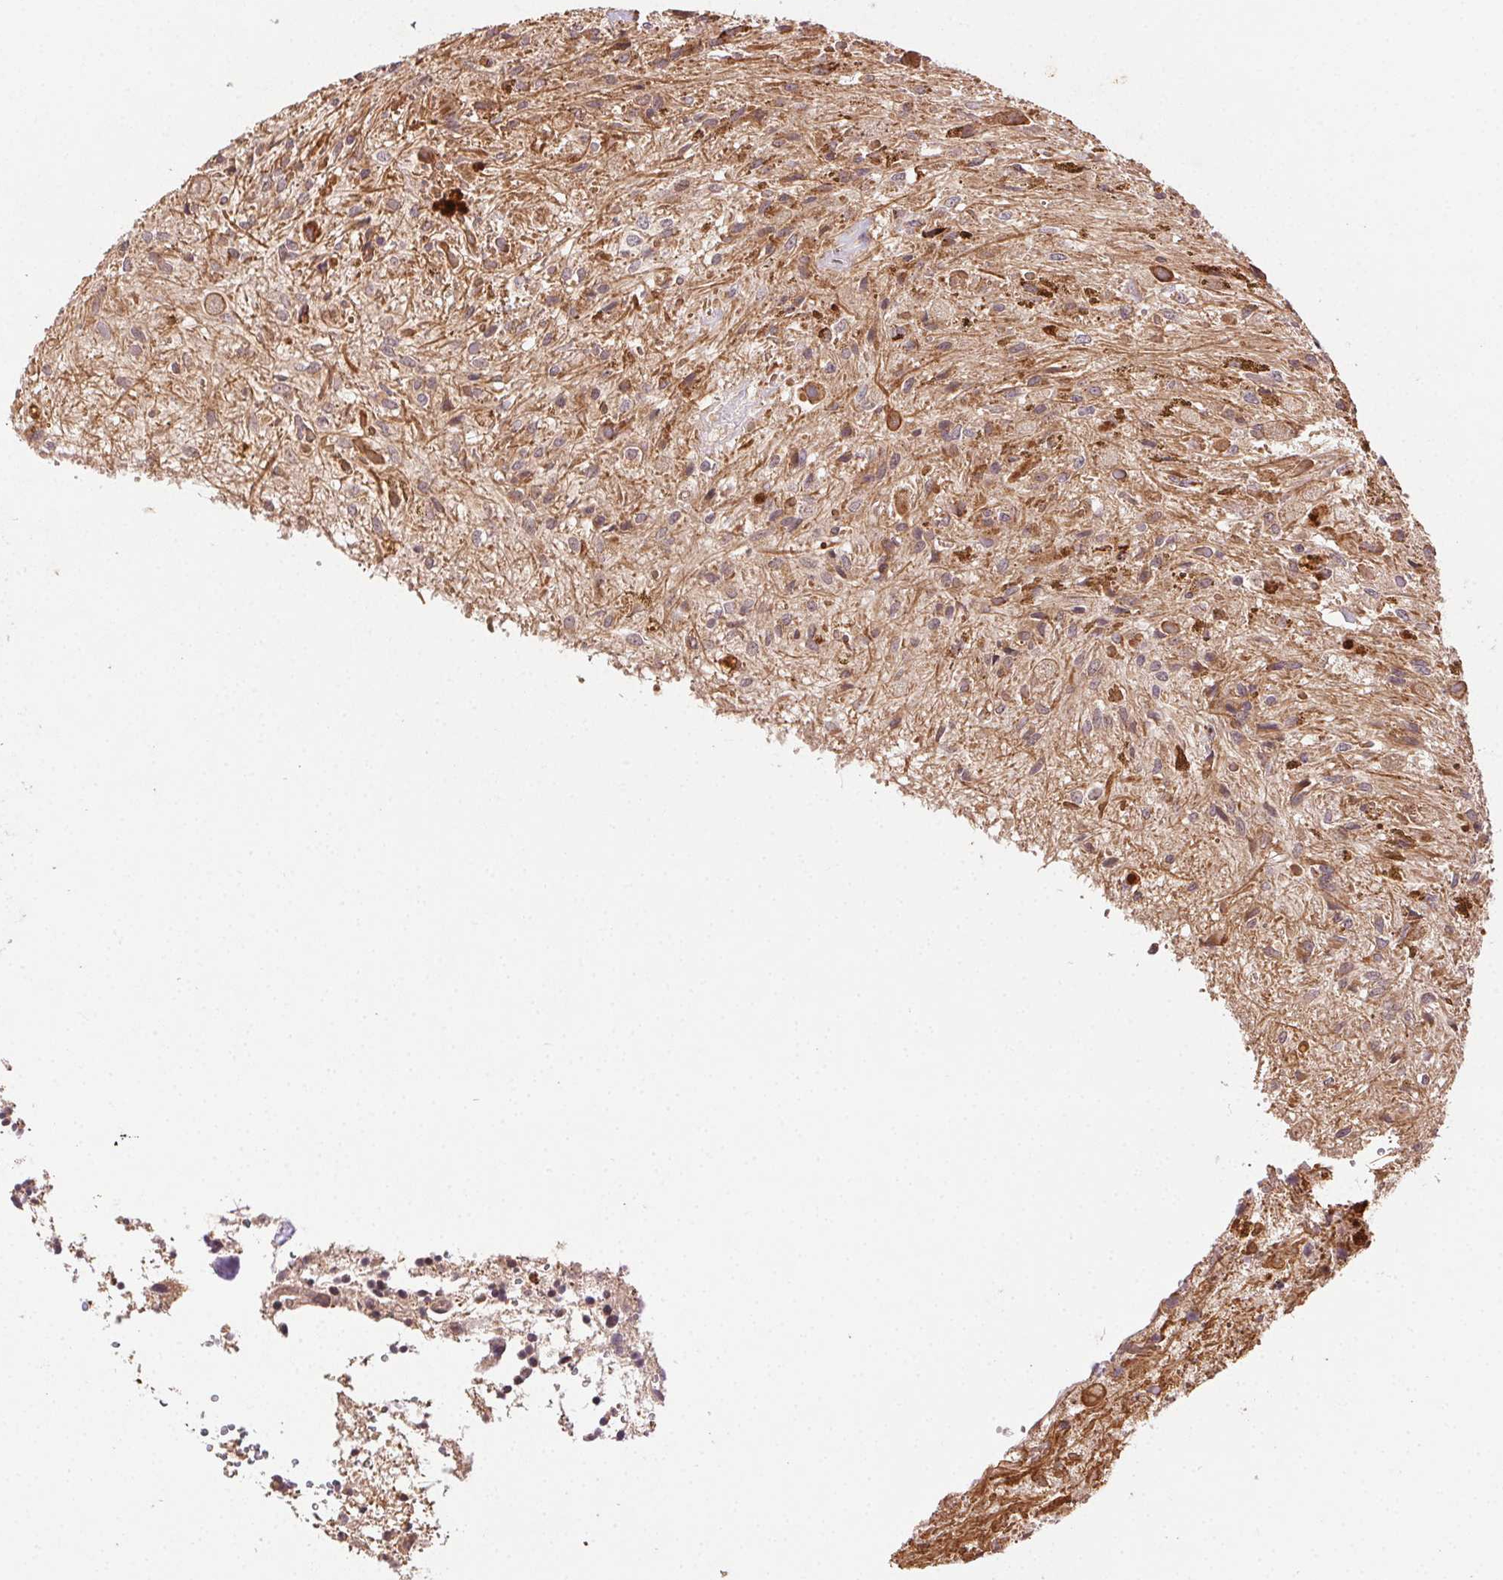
{"staining": {"intensity": "moderate", "quantity": ">75%", "location": "cytoplasmic/membranous"}, "tissue": "glioma", "cell_type": "Tumor cells", "image_type": "cancer", "snomed": [{"axis": "morphology", "description": "Glioma, malignant, Low grade"}, {"axis": "topography", "description": "Cerebellum"}], "caption": "Immunohistochemical staining of human malignant glioma (low-grade) exhibits medium levels of moderate cytoplasmic/membranous staining in about >75% of tumor cells. Immunohistochemistry stains the protein in brown and the nuclei are stained blue.", "gene": "KLHL15", "patient": {"sex": "female", "age": 14}}